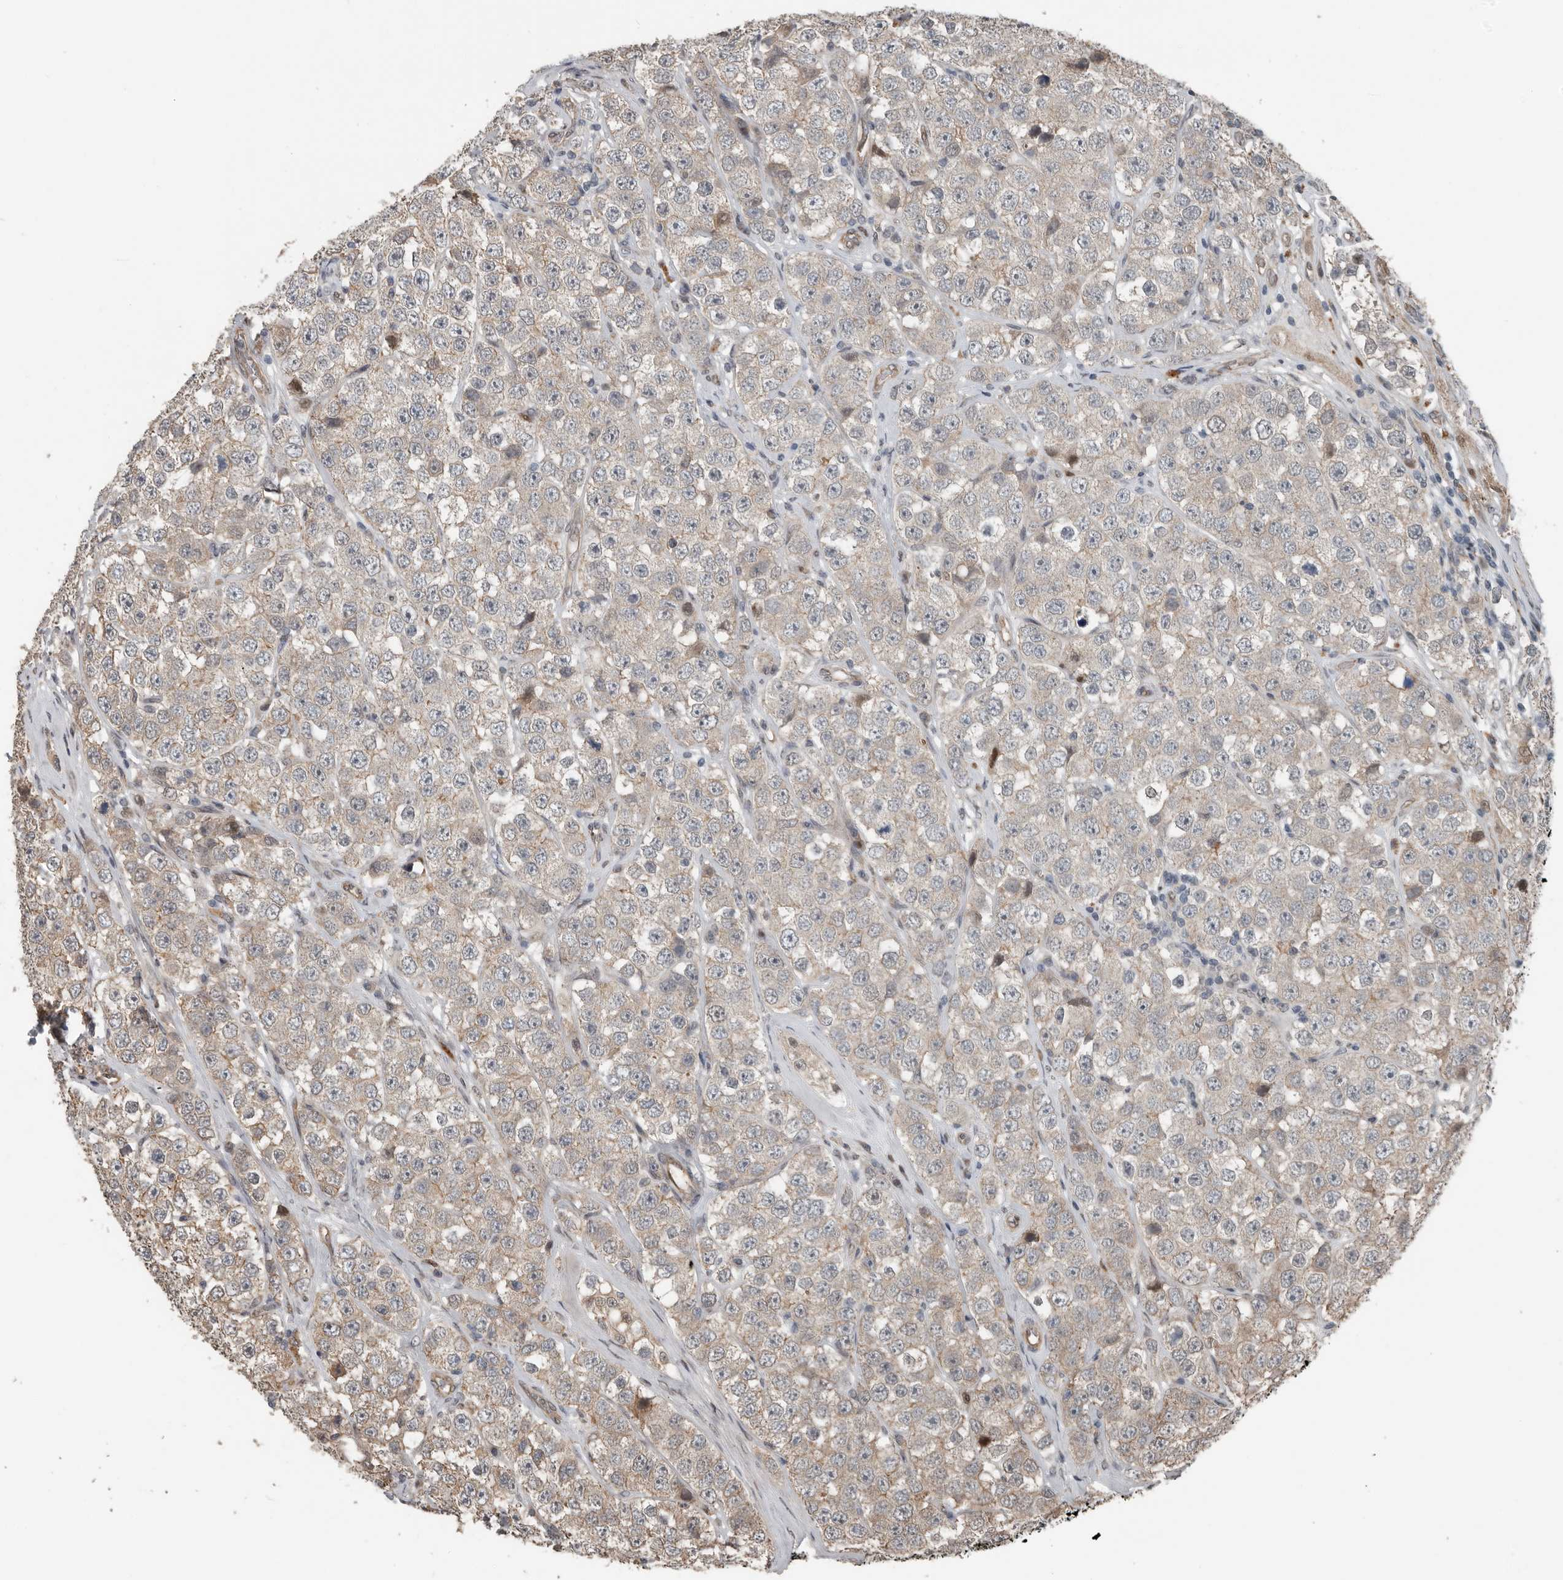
{"staining": {"intensity": "weak", "quantity": "25%-75%", "location": "cytoplasmic/membranous"}, "tissue": "testis cancer", "cell_type": "Tumor cells", "image_type": "cancer", "snomed": [{"axis": "morphology", "description": "Seminoma, NOS"}, {"axis": "topography", "description": "Testis"}], "caption": "Protein expression analysis of human testis cancer (seminoma) reveals weak cytoplasmic/membranous staining in approximately 25%-75% of tumor cells.", "gene": "YOD1", "patient": {"sex": "male", "age": 28}}